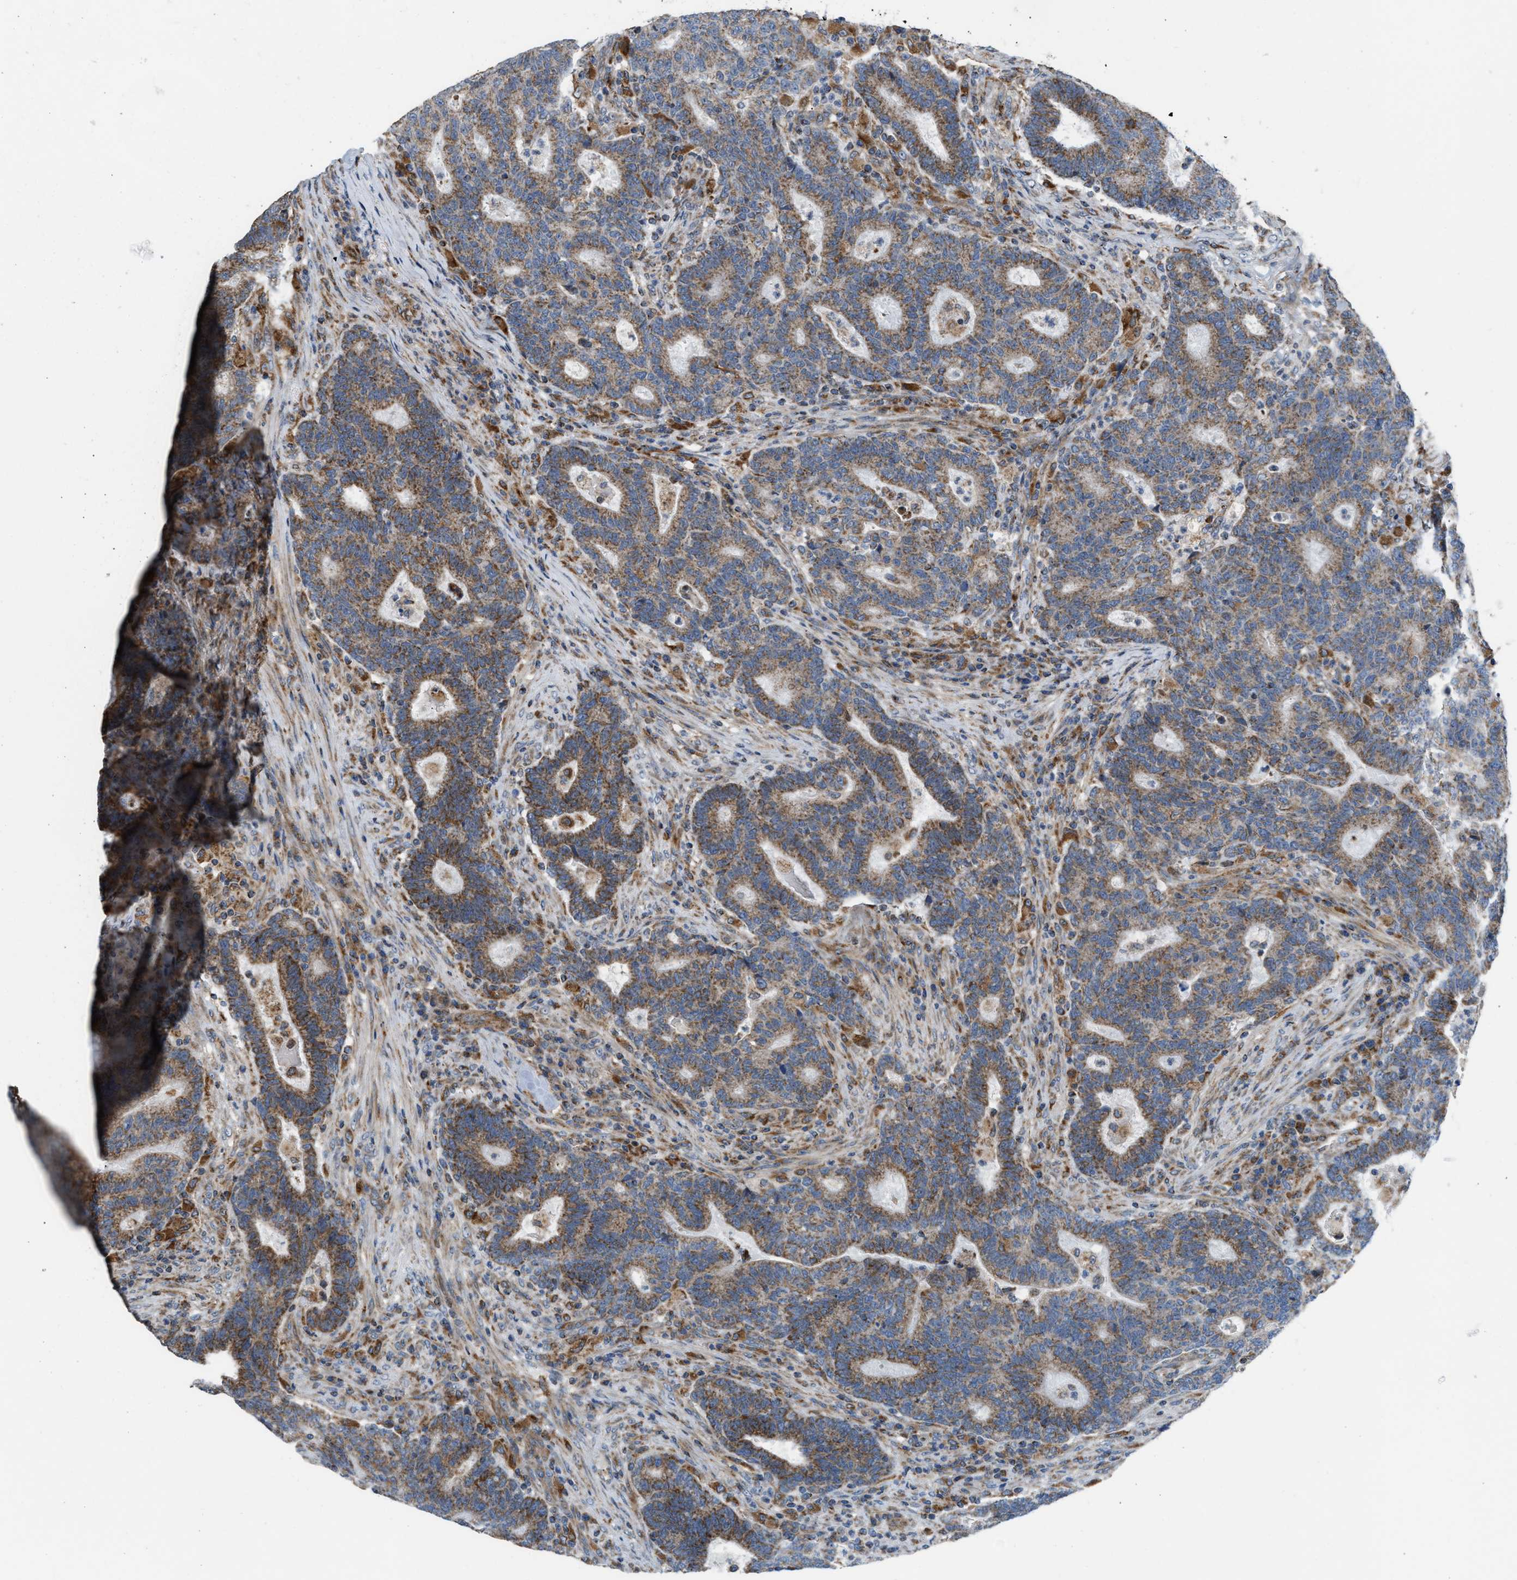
{"staining": {"intensity": "moderate", "quantity": ">75%", "location": "cytoplasmic/membranous"}, "tissue": "colorectal cancer", "cell_type": "Tumor cells", "image_type": "cancer", "snomed": [{"axis": "morphology", "description": "Adenocarcinoma, NOS"}, {"axis": "topography", "description": "Colon"}], "caption": "A high-resolution histopathology image shows immunohistochemistry (IHC) staining of colorectal adenocarcinoma, which shows moderate cytoplasmic/membranous positivity in about >75% of tumor cells.", "gene": "SLC10A3", "patient": {"sex": "female", "age": 75}}